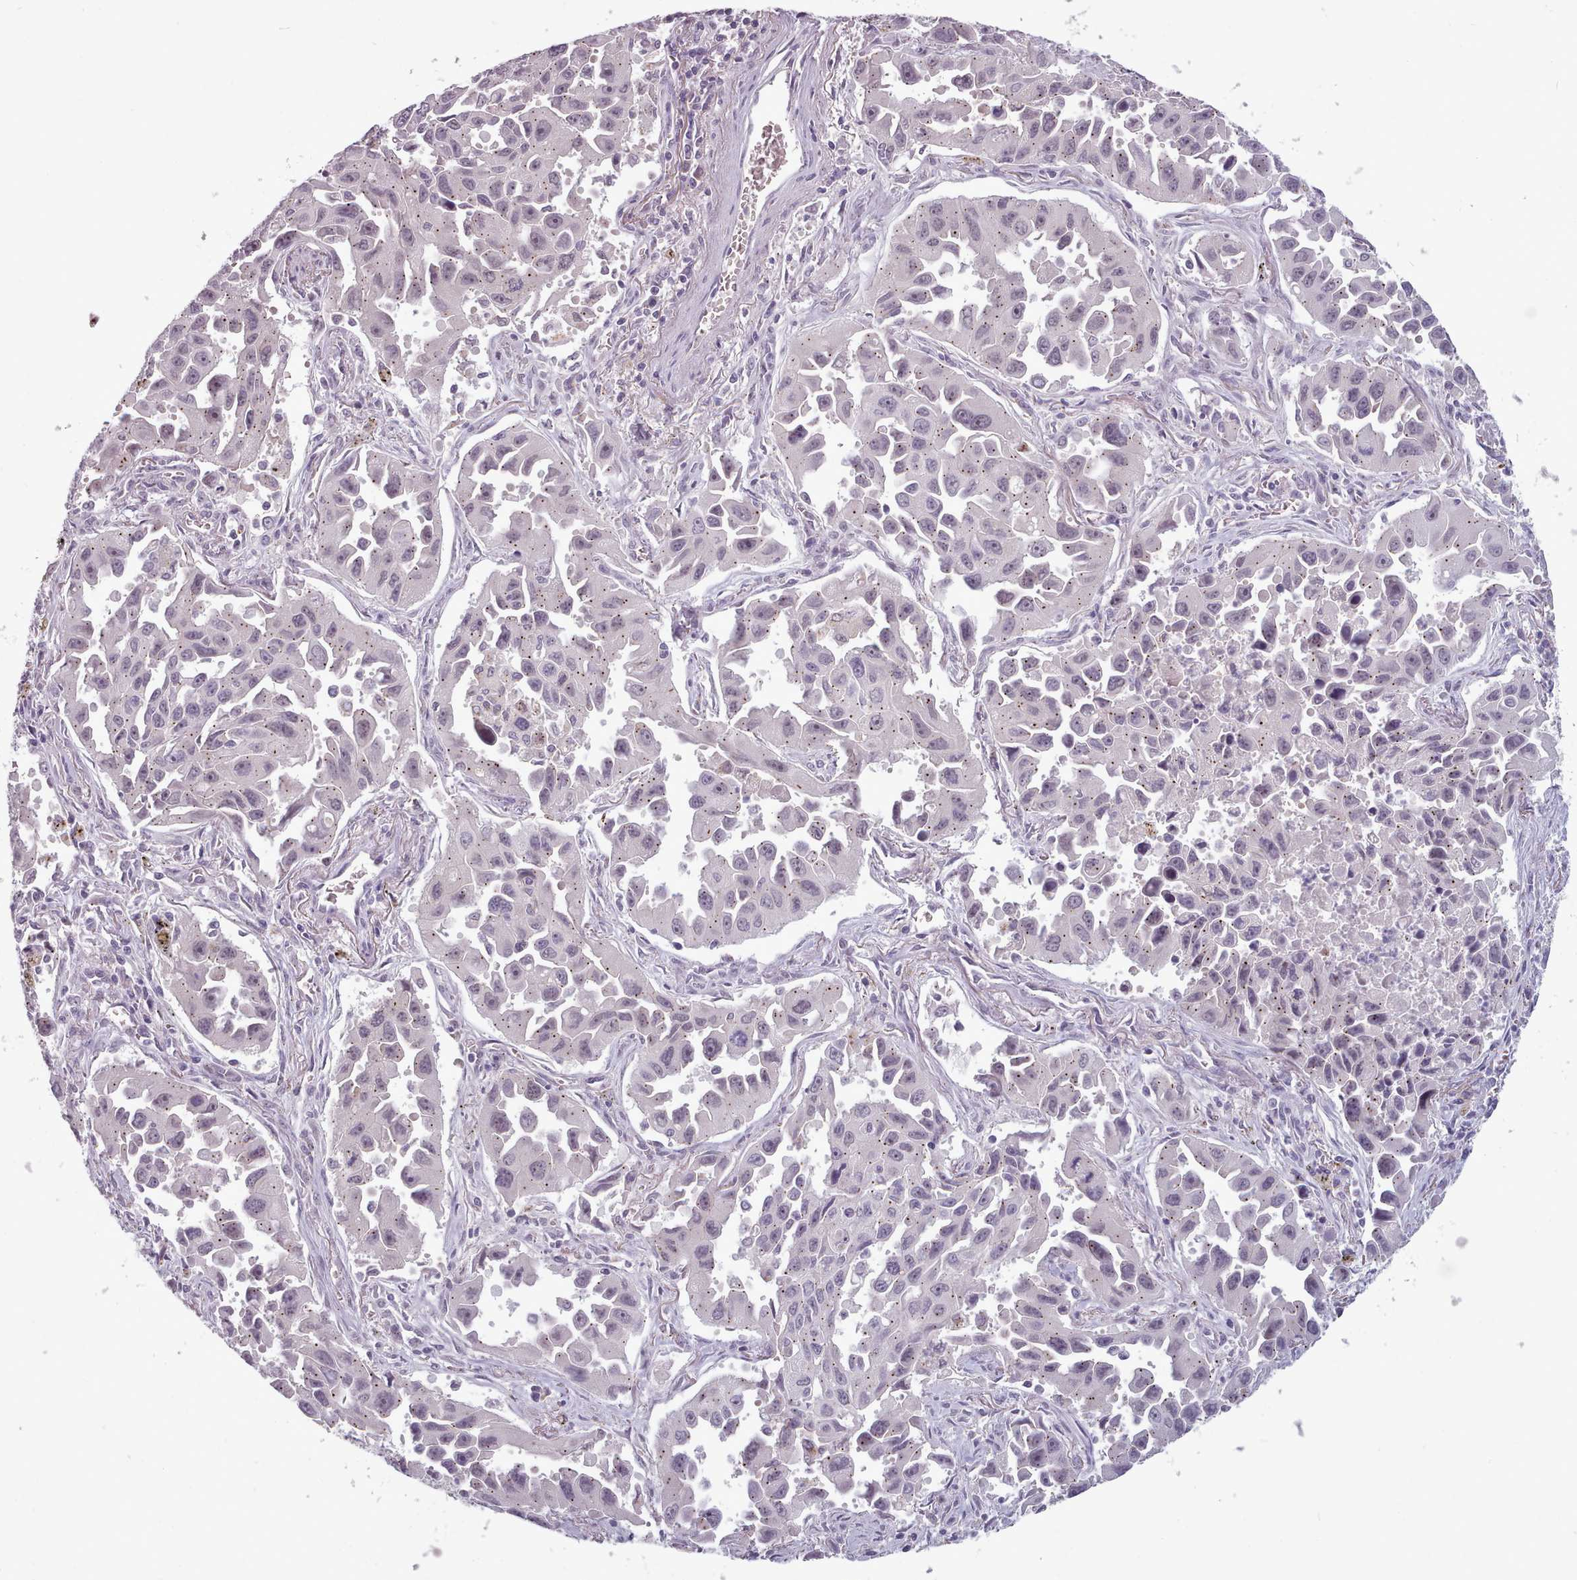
{"staining": {"intensity": "weak", "quantity": "25%-75%", "location": "cytoplasmic/membranous,nuclear"}, "tissue": "lung cancer", "cell_type": "Tumor cells", "image_type": "cancer", "snomed": [{"axis": "morphology", "description": "Adenocarcinoma, NOS"}, {"axis": "topography", "description": "Lung"}], "caption": "Adenocarcinoma (lung) stained for a protein exhibits weak cytoplasmic/membranous and nuclear positivity in tumor cells. (DAB (3,3'-diaminobenzidine) = brown stain, brightfield microscopy at high magnification).", "gene": "PBX4", "patient": {"sex": "male", "age": 66}}